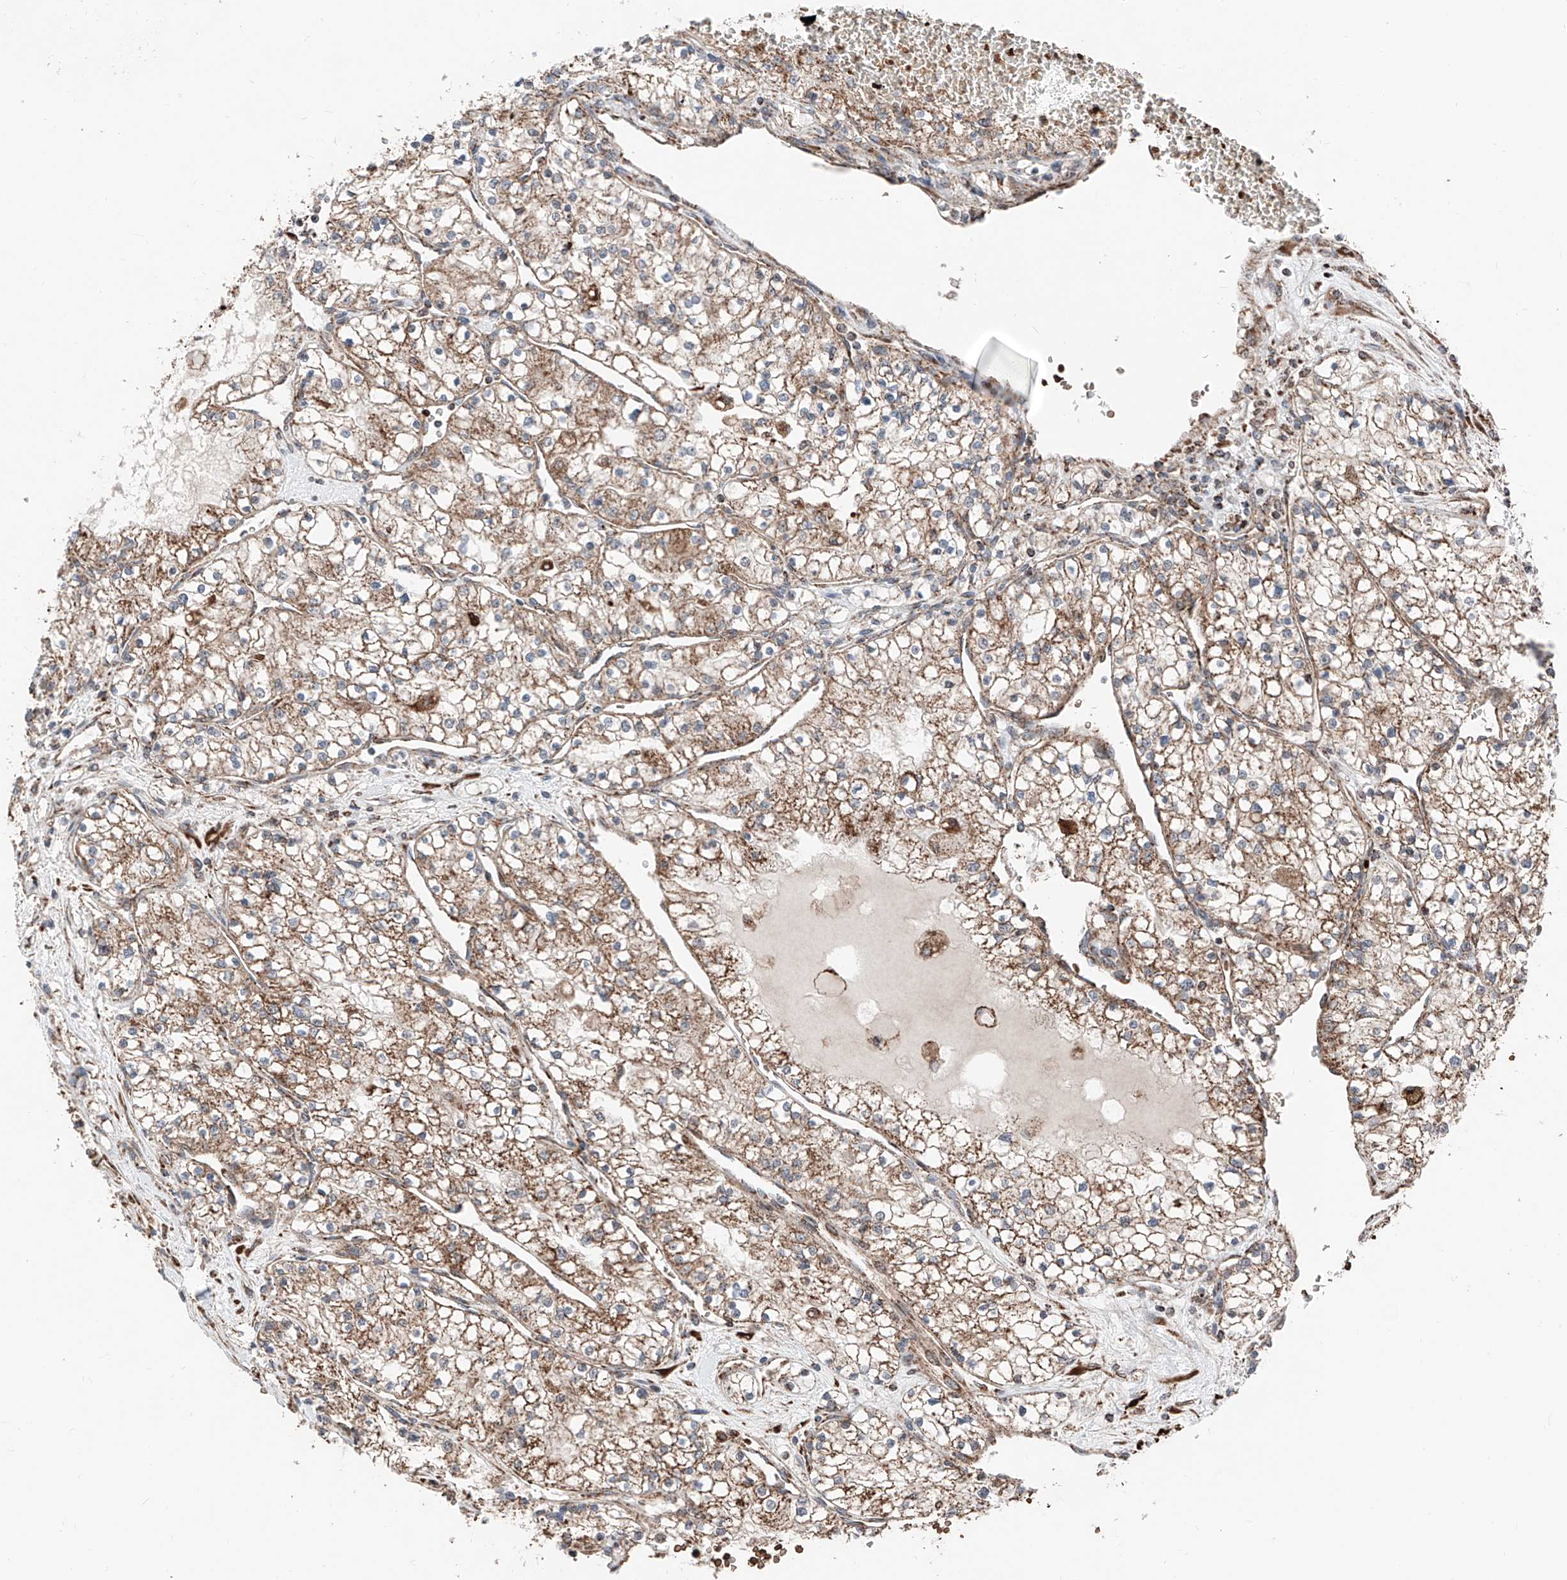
{"staining": {"intensity": "moderate", "quantity": ">75%", "location": "cytoplasmic/membranous"}, "tissue": "renal cancer", "cell_type": "Tumor cells", "image_type": "cancer", "snomed": [{"axis": "morphology", "description": "Normal tissue, NOS"}, {"axis": "morphology", "description": "Adenocarcinoma, NOS"}, {"axis": "topography", "description": "Kidney"}], "caption": "A brown stain shows moderate cytoplasmic/membranous staining of a protein in human adenocarcinoma (renal) tumor cells.", "gene": "ZSCAN29", "patient": {"sex": "male", "age": 68}}